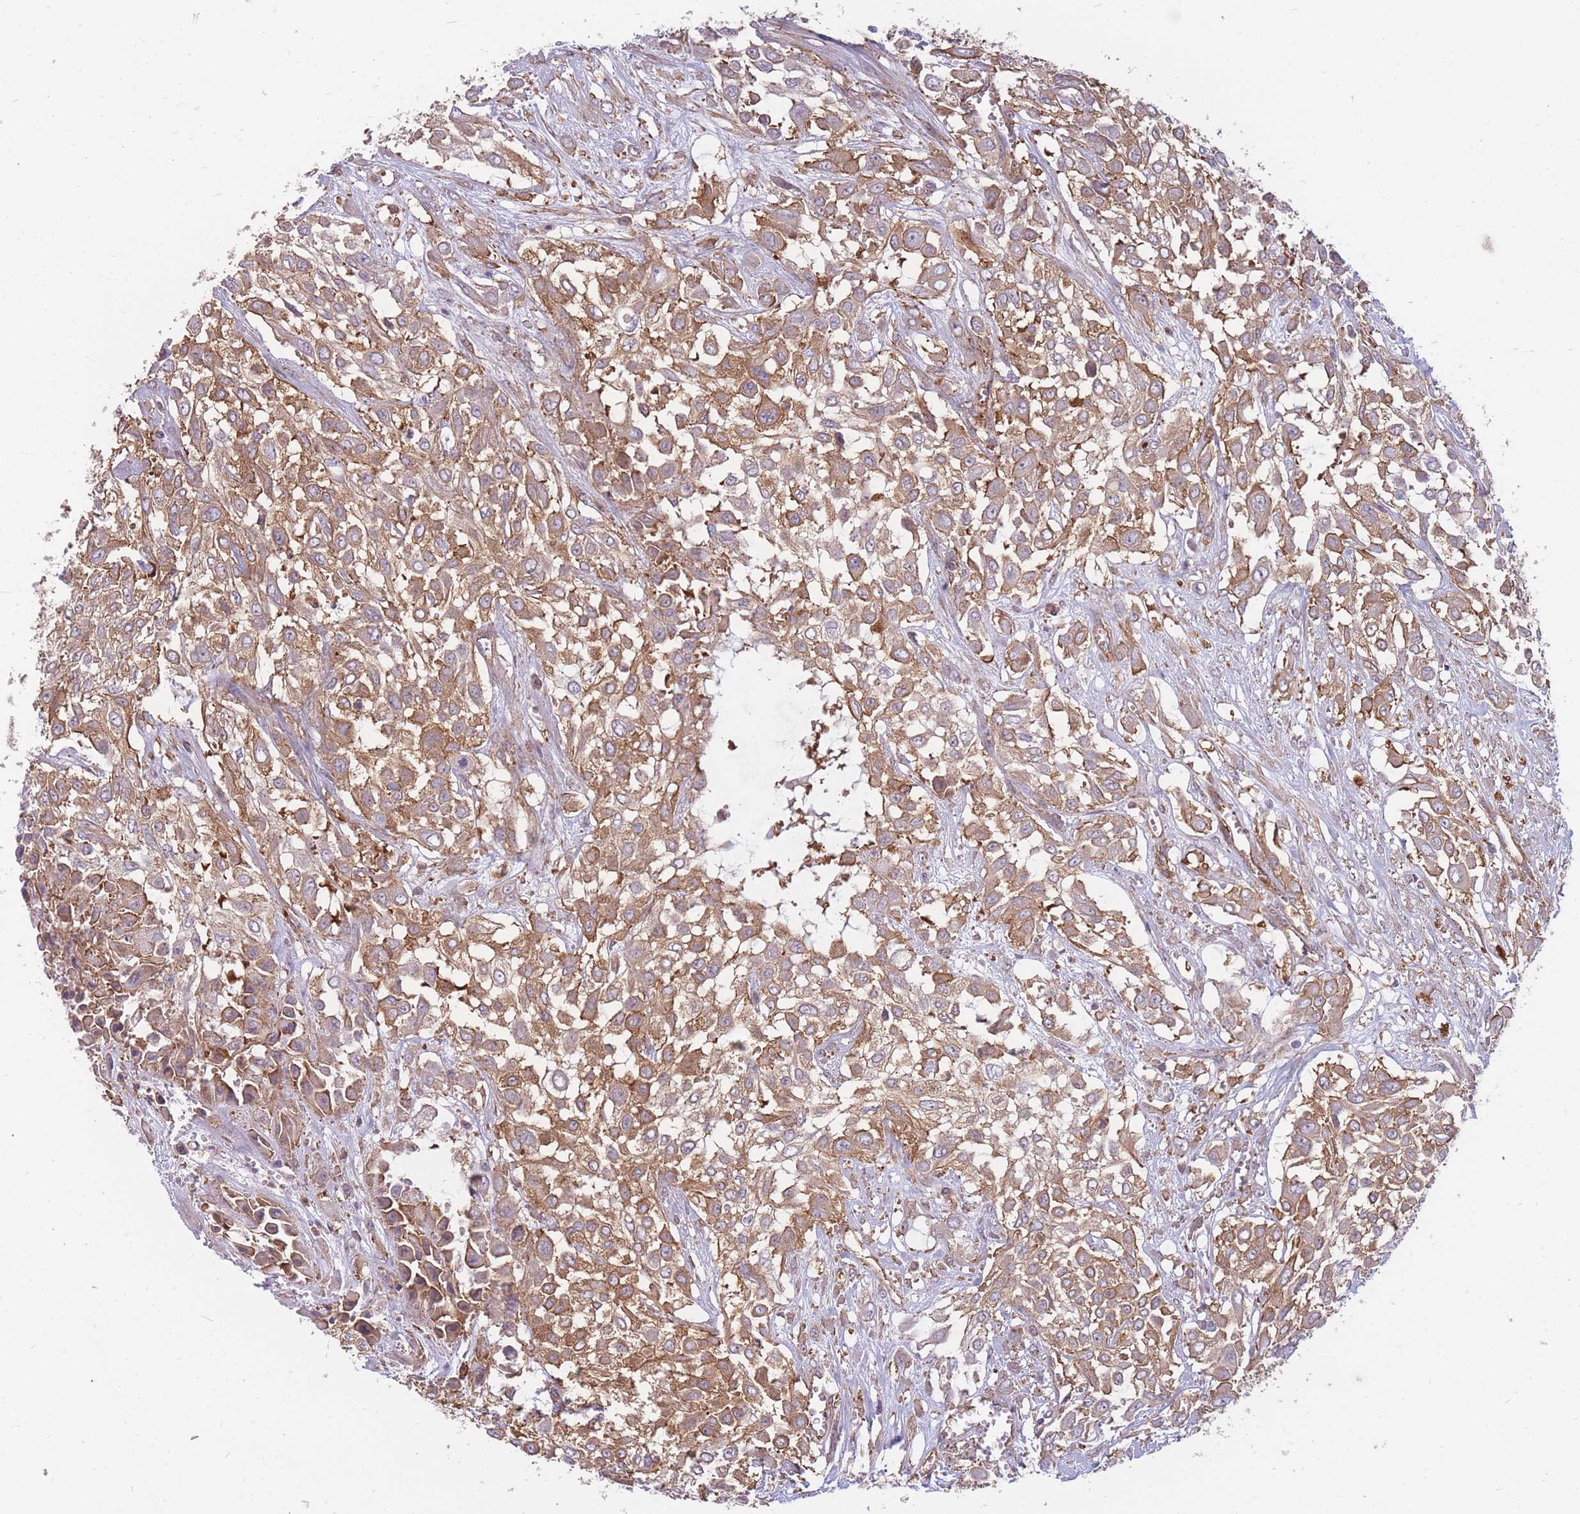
{"staining": {"intensity": "moderate", "quantity": ">75%", "location": "cytoplasmic/membranous"}, "tissue": "urothelial cancer", "cell_type": "Tumor cells", "image_type": "cancer", "snomed": [{"axis": "morphology", "description": "Urothelial carcinoma, High grade"}, {"axis": "topography", "description": "Urinary bladder"}], "caption": "A brown stain highlights moderate cytoplasmic/membranous positivity of a protein in urothelial cancer tumor cells.", "gene": "GGA1", "patient": {"sex": "male", "age": 57}}